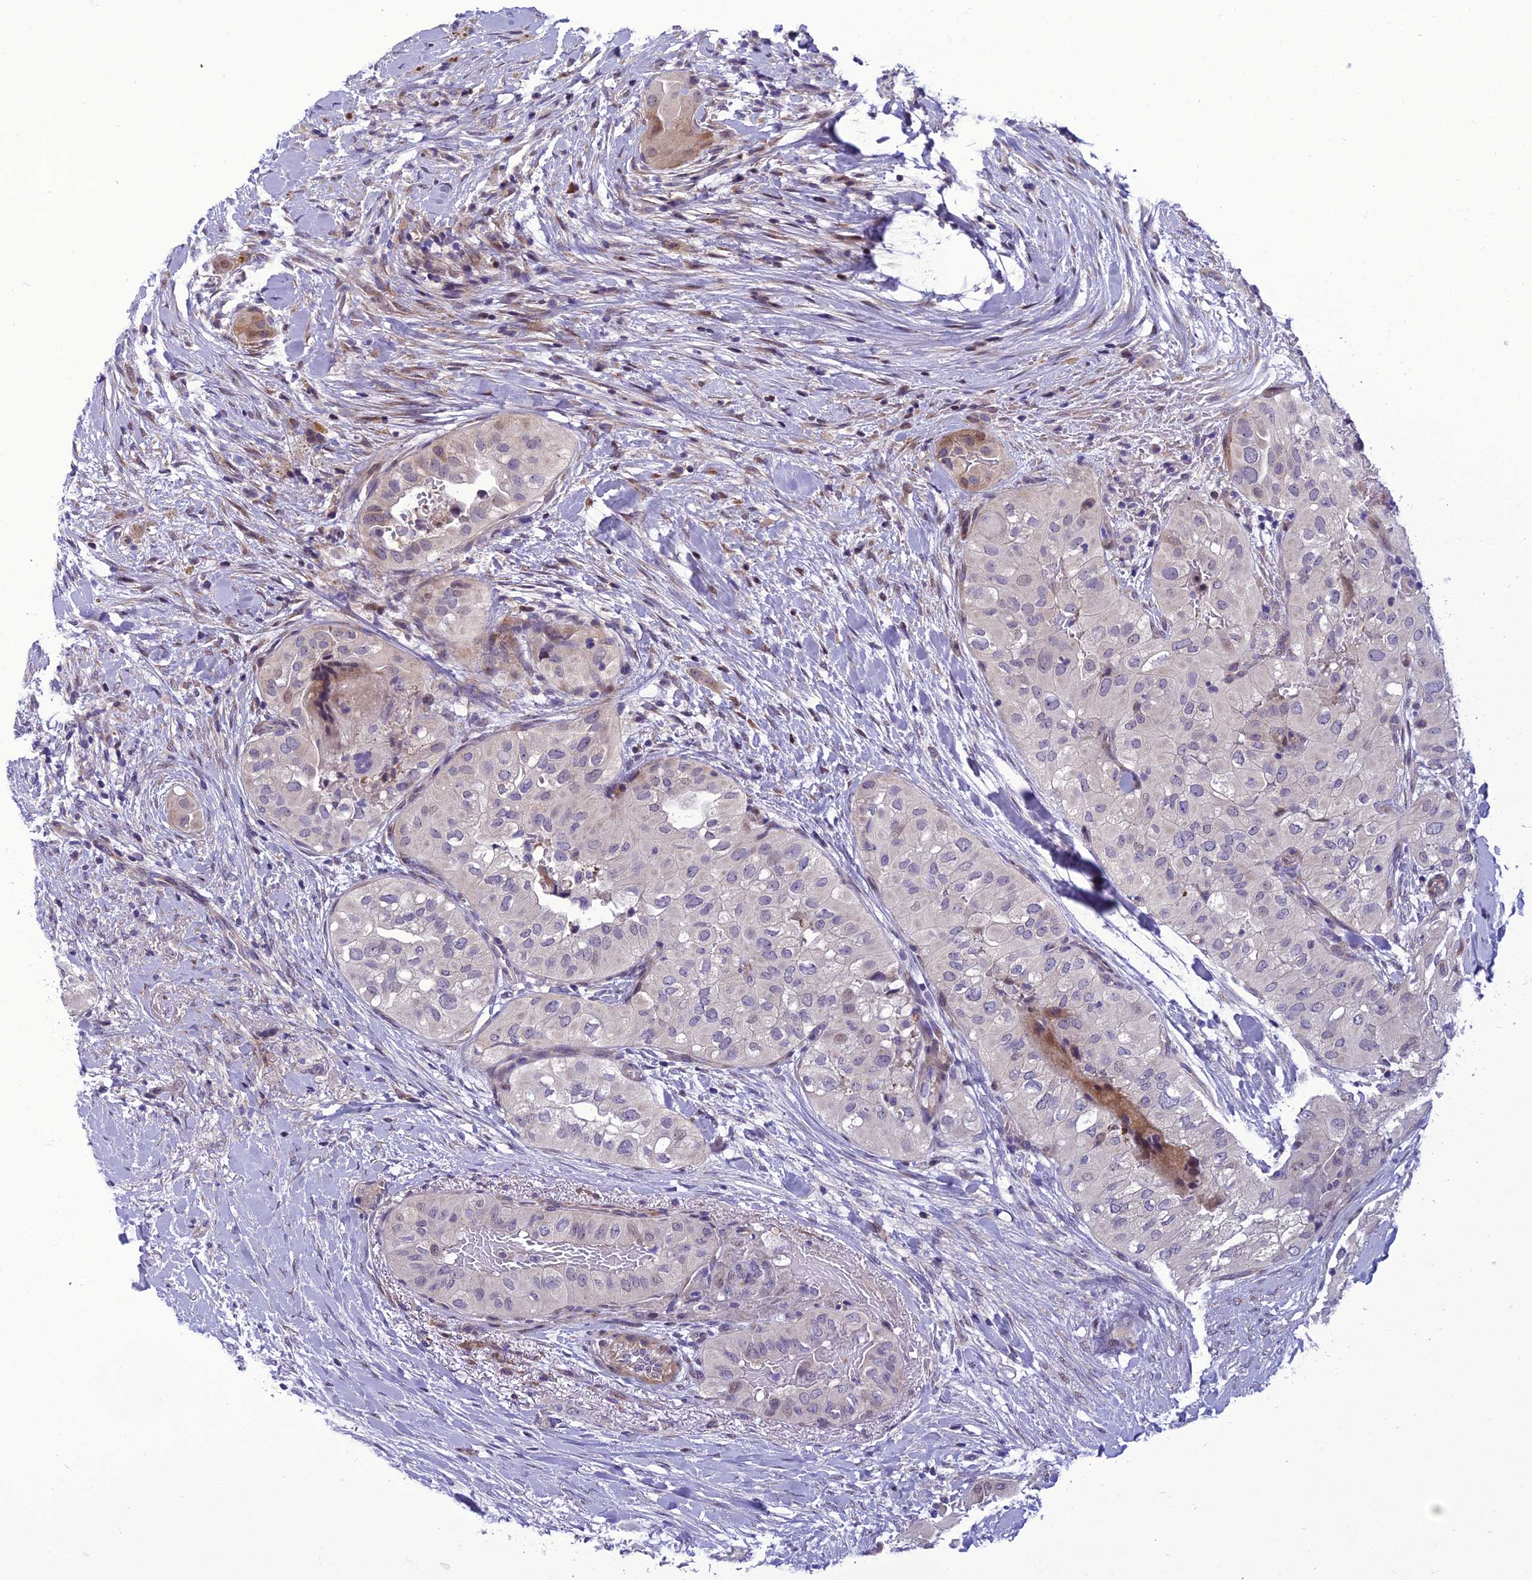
{"staining": {"intensity": "negative", "quantity": "none", "location": "none"}, "tissue": "head and neck cancer", "cell_type": "Tumor cells", "image_type": "cancer", "snomed": [{"axis": "morphology", "description": "Adenocarcinoma, NOS"}, {"axis": "topography", "description": "Head-Neck"}], "caption": "There is no significant positivity in tumor cells of head and neck cancer. (DAB (3,3'-diaminobenzidine) immunohistochemistry (IHC), high magnification).", "gene": "GAB4", "patient": {"sex": "male", "age": 66}}